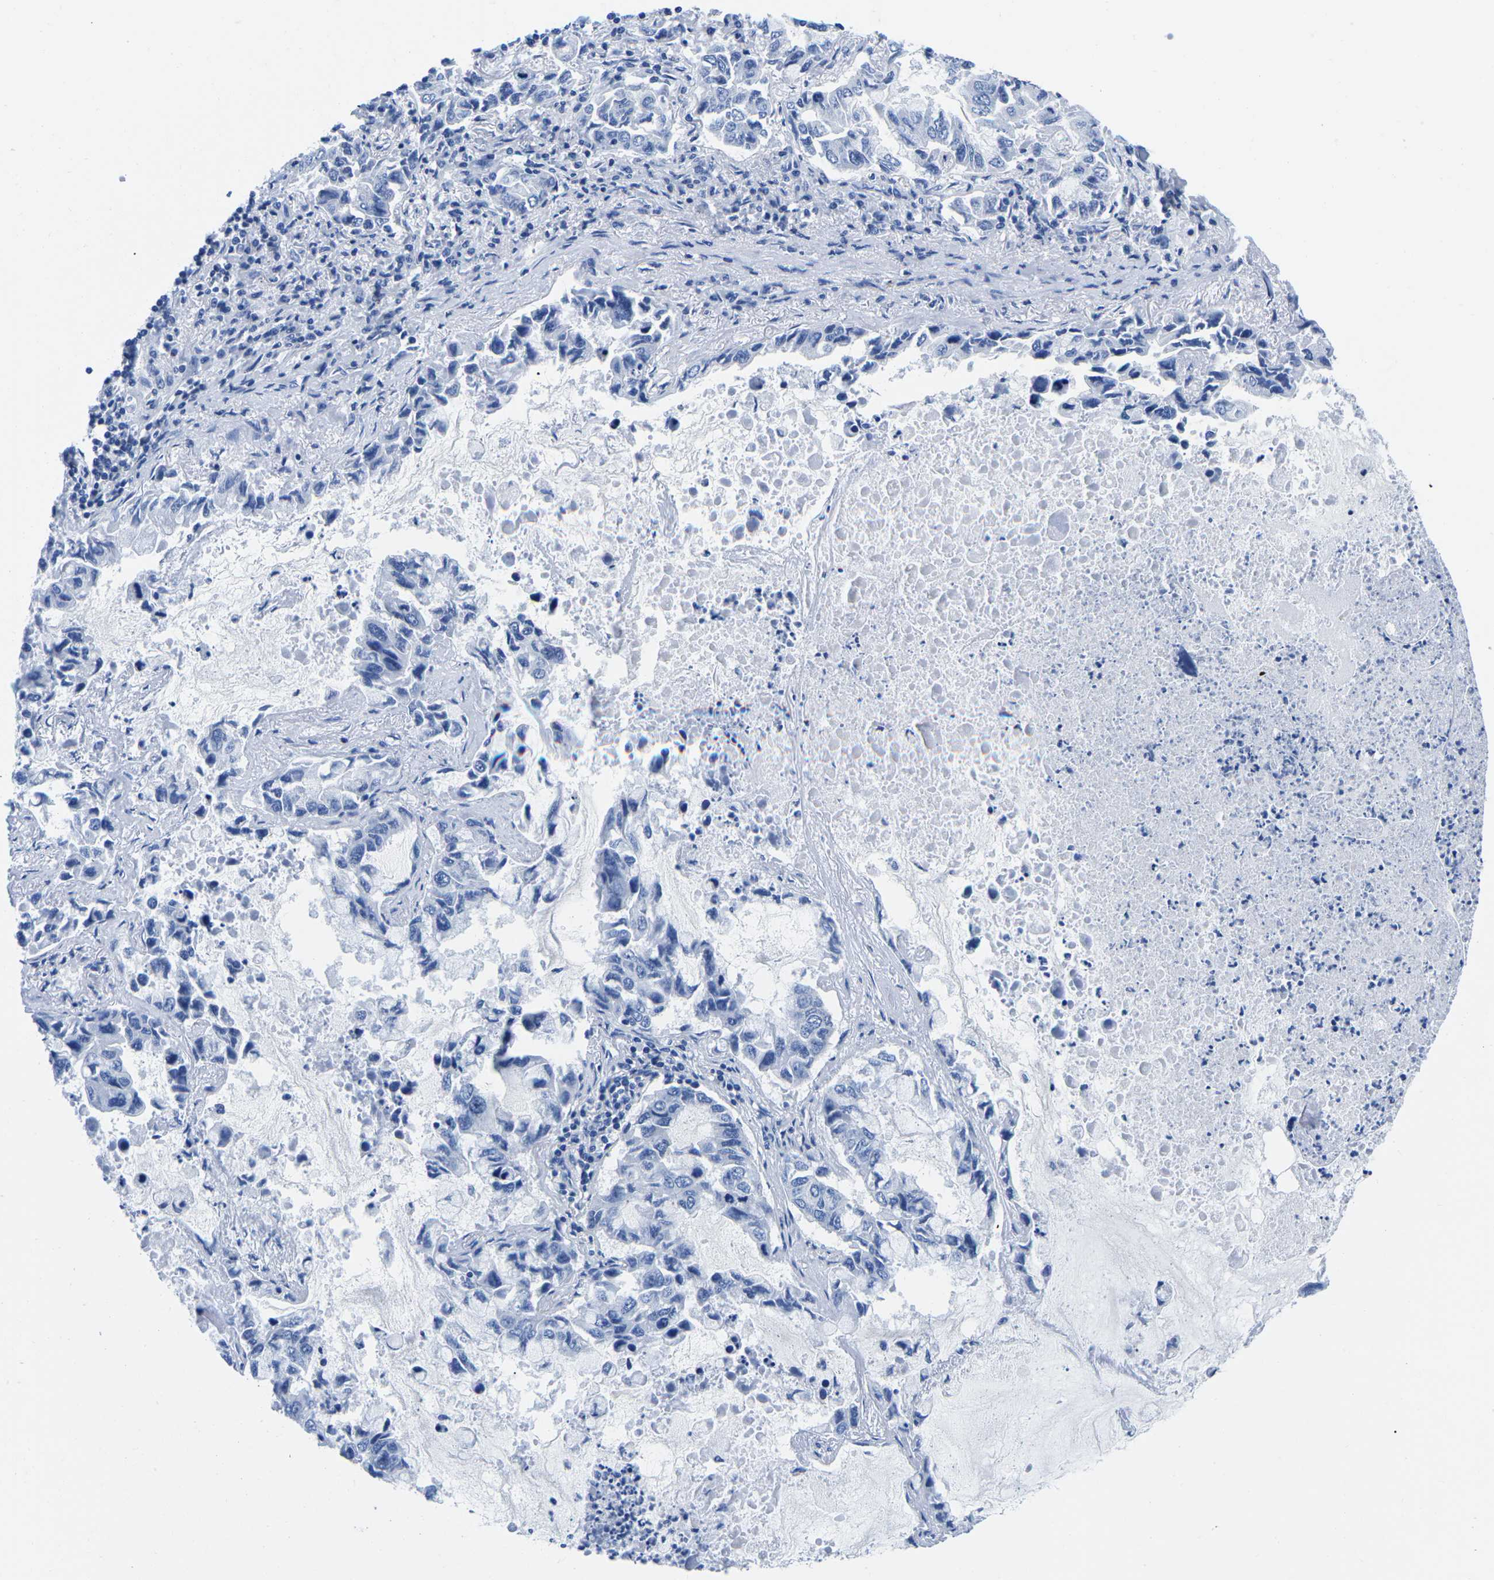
{"staining": {"intensity": "negative", "quantity": "none", "location": "none"}, "tissue": "lung cancer", "cell_type": "Tumor cells", "image_type": "cancer", "snomed": [{"axis": "morphology", "description": "Adenocarcinoma, NOS"}, {"axis": "topography", "description": "Lung"}], "caption": "Immunohistochemical staining of lung cancer shows no significant positivity in tumor cells.", "gene": "CYP1A2", "patient": {"sex": "male", "age": 64}}